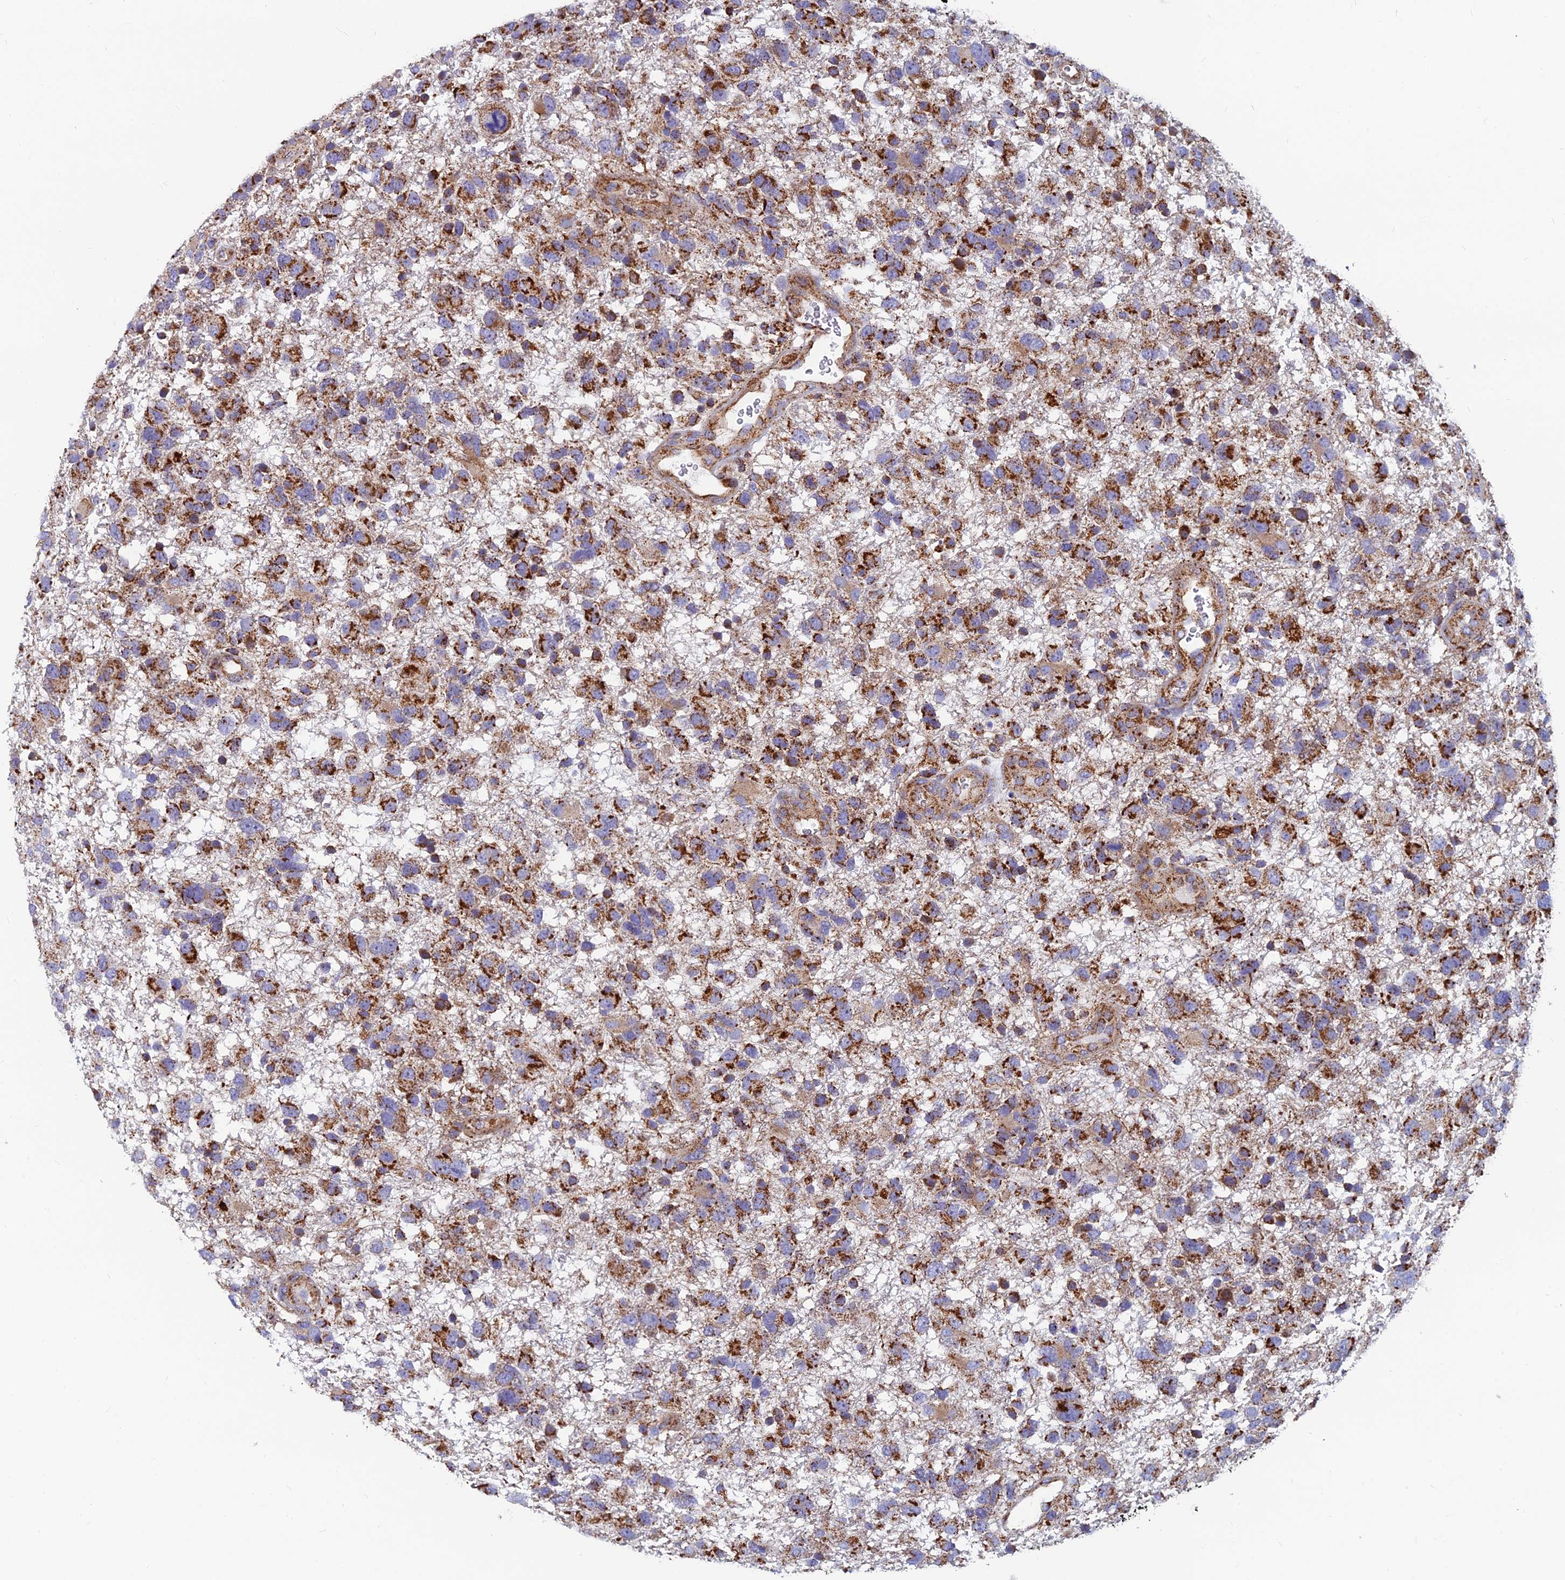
{"staining": {"intensity": "strong", "quantity": "25%-75%", "location": "cytoplasmic/membranous"}, "tissue": "glioma", "cell_type": "Tumor cells", "image_type": "cancer", "snomed": [{"axis": "morphology", "description": "Glioma, malignant, High grade"}, {"axis": "topography", "description": "Brain"}], "caption": "High-grade glioma (malignant) stained for a protein (brown) reveals strong cytoplasmic/membranous positive staining in about 25%-75% of tumor cells.", "gene": "MRPS9", "patient": {"sex": "male", "age": 61}}